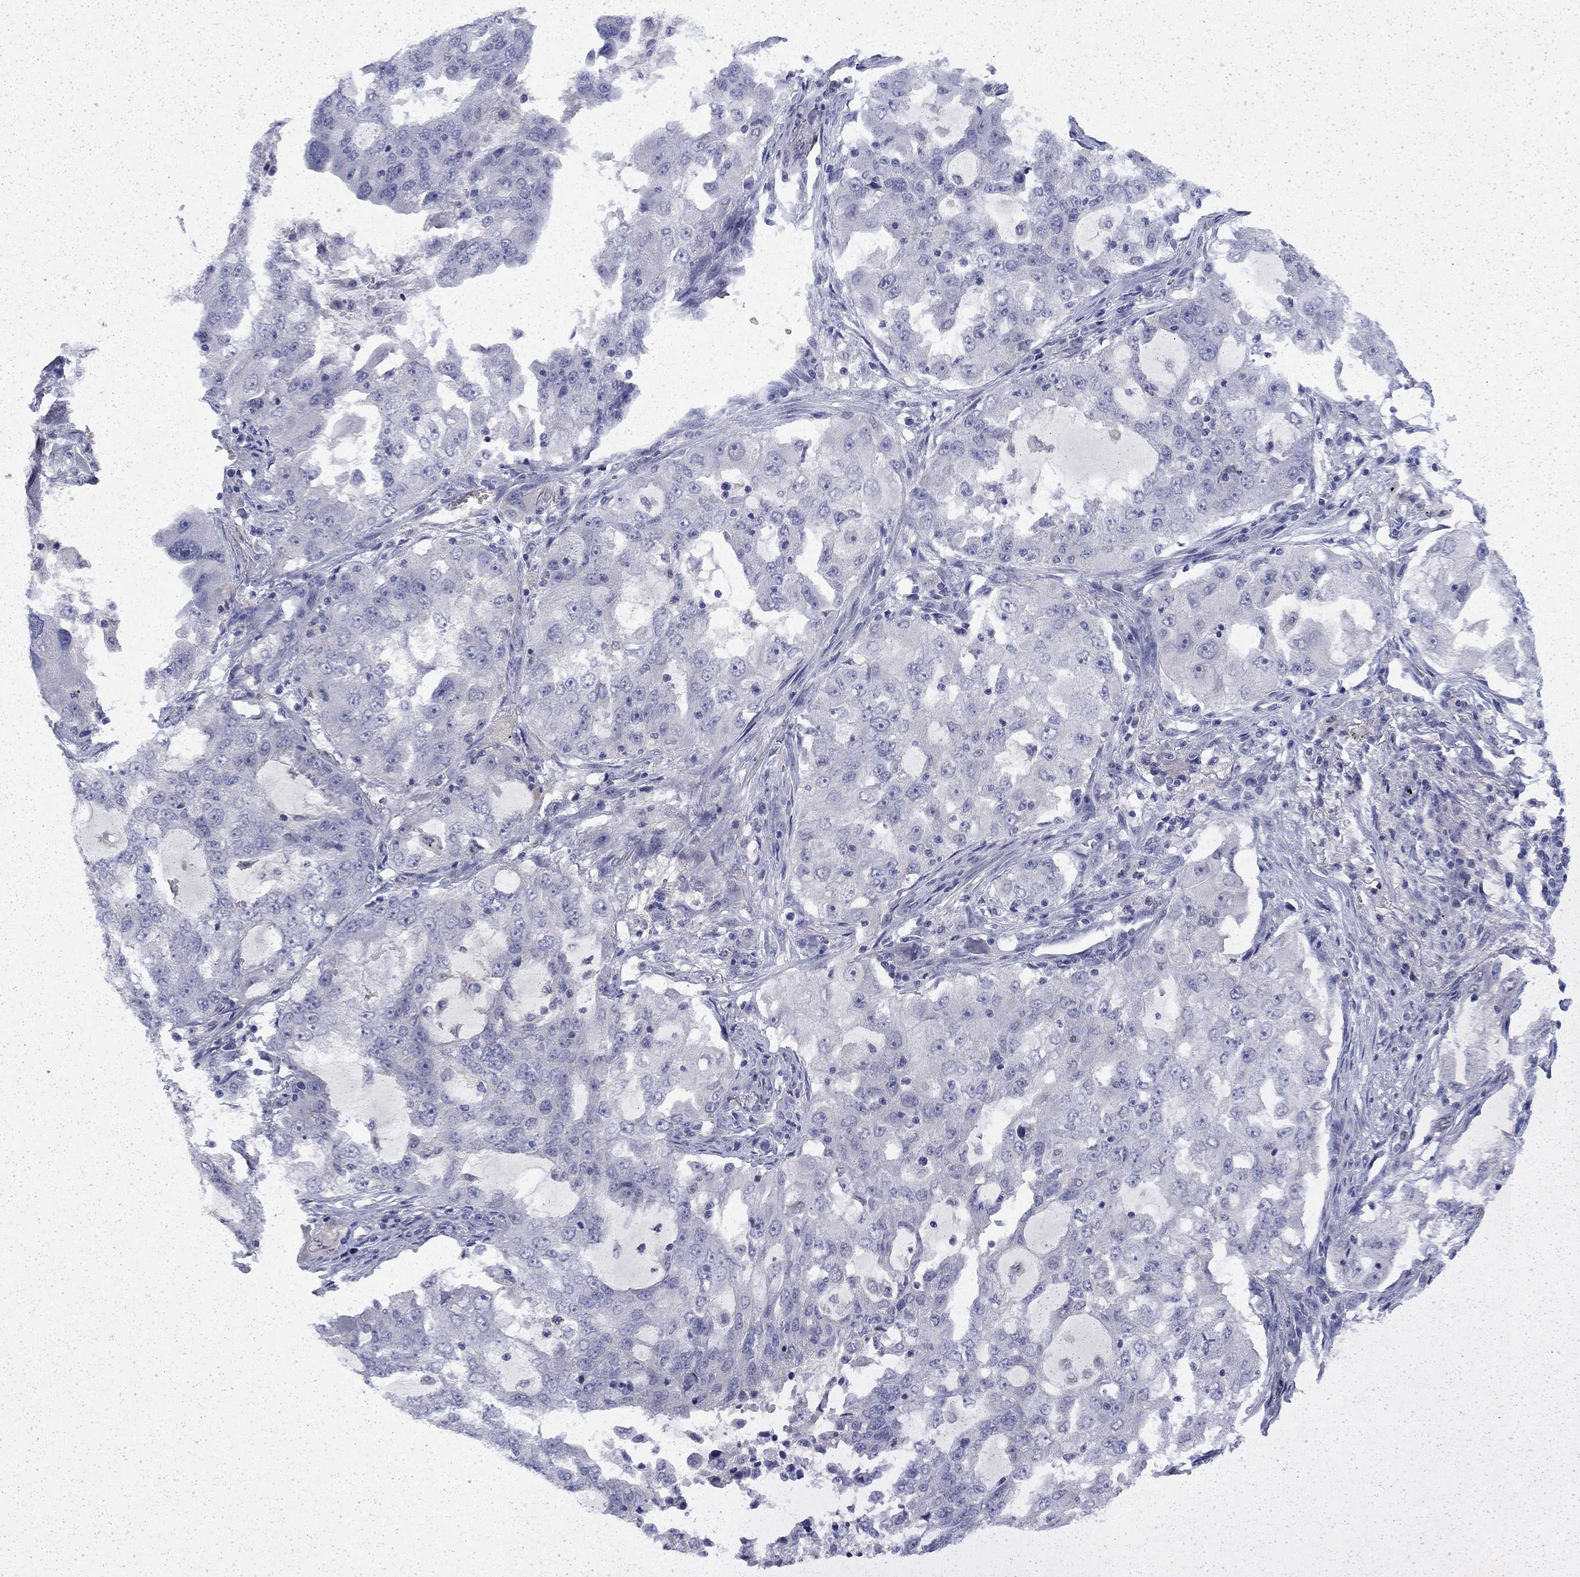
{"staining": {"intensity": "negative", "quantity": "none", "location": "none"}, "tissue": "lung cancer", "cell_type": "Tumor cells", "image_type": "cancer", "snomed": [{"axis": "morphology", "description": "Adenocarcinoma, NOS"}, {"axis": "topography", "description": "Lung"}], "caption": "Tumor cells show no significant expression in lung cancer (adenocarcinoma).", "gene": "ENPP6", "patient": {"sex": "female", "age": 61}}